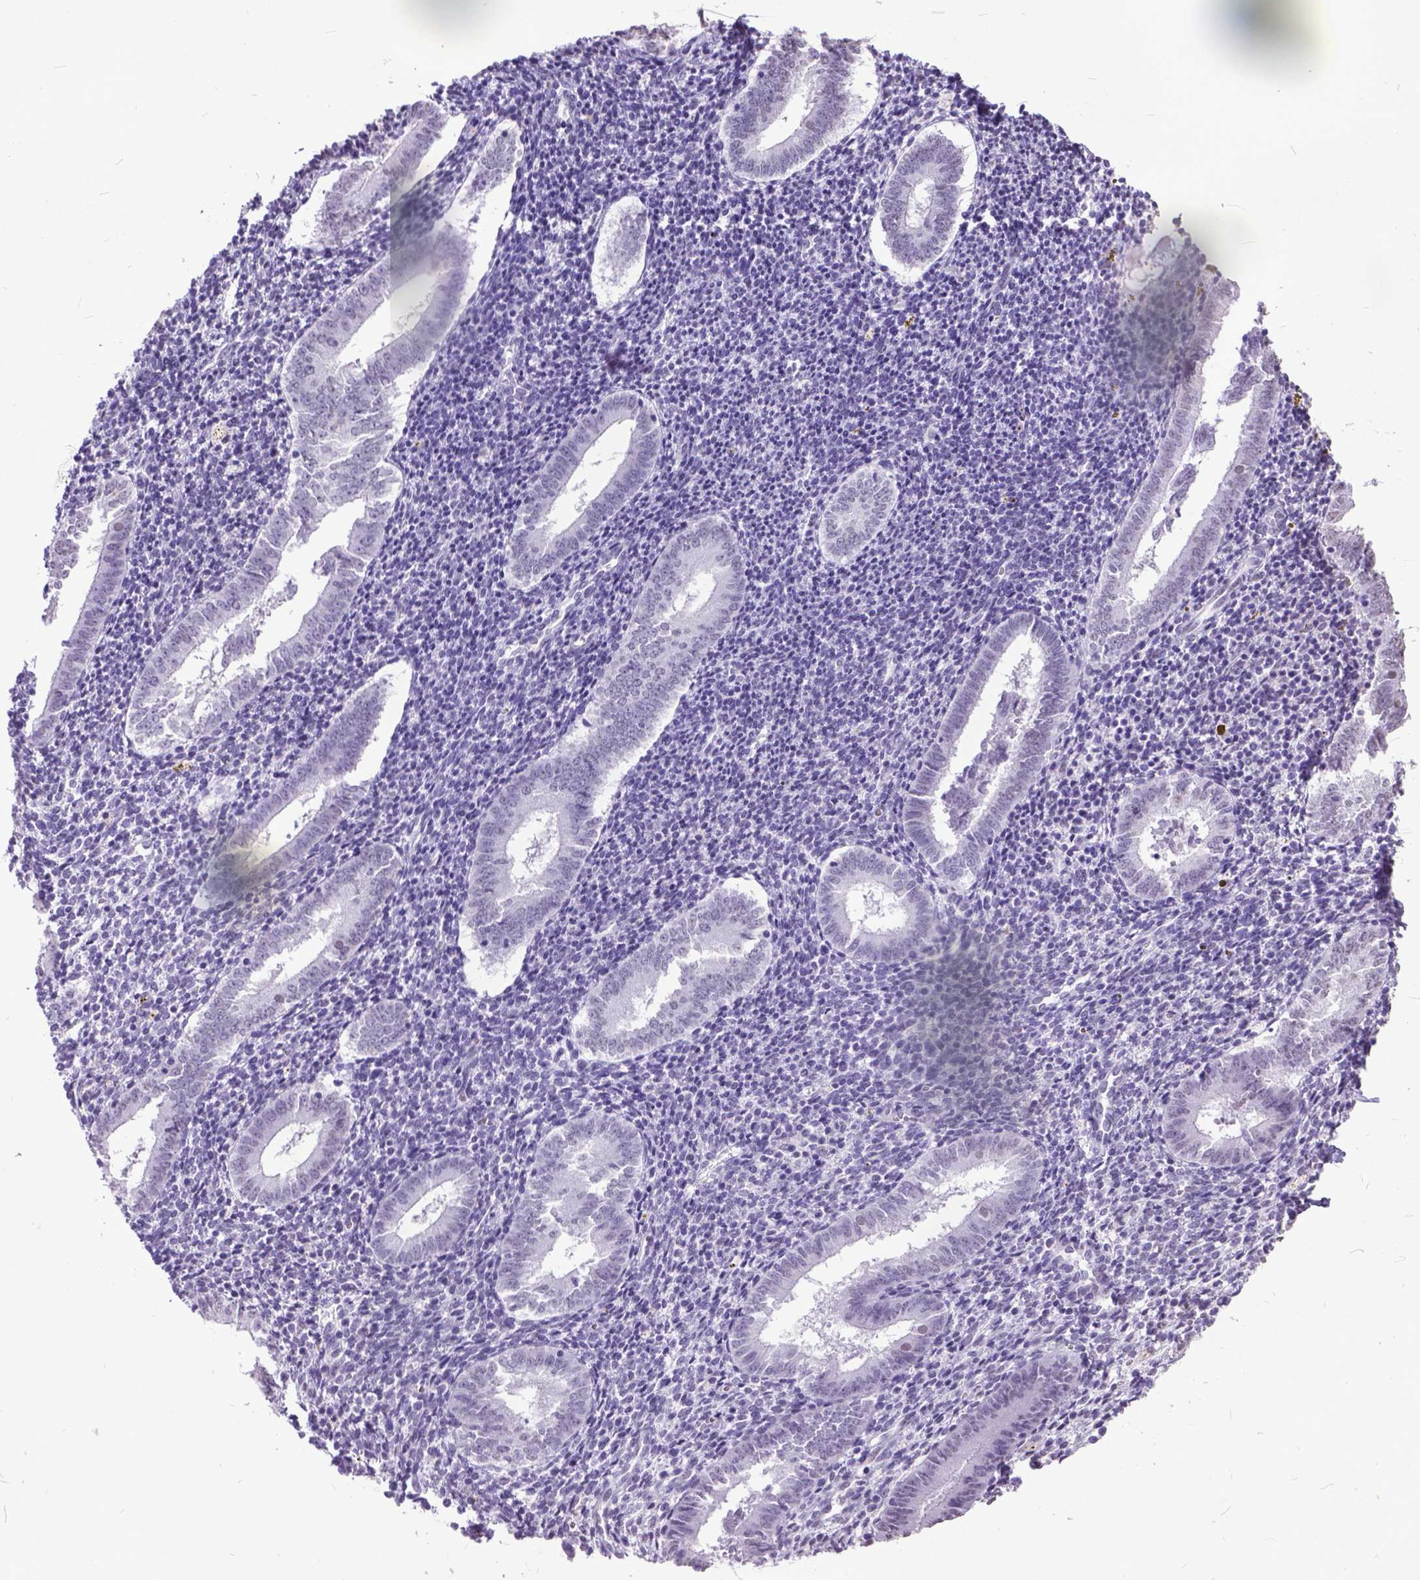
{"staining": {"intensity": "negative", "quantity": "none", "location": "none"}, "tissue": "endometrium", "cell_type": "Cells in endometrial stroma", "image_type": "normal", "snomed": [{"axis": "morphology", "description": "Normal tissue, NOS"}, {"axis": "topography", "description": "Endometrium"}], "caption": "Immunohistochemistry (IHC) of normal human endometrium demonstrates no staining in cells in endometrial stroma. (Stains: DAB (3,3'-diaminobenzidine) immunohistochemistry (IHC) with hematoxylin counter stain, Microscopy: brightfield microscopy at high magnification).", "gene": "MARCHF10", "patient": {"sex": "female", "age": 25}}